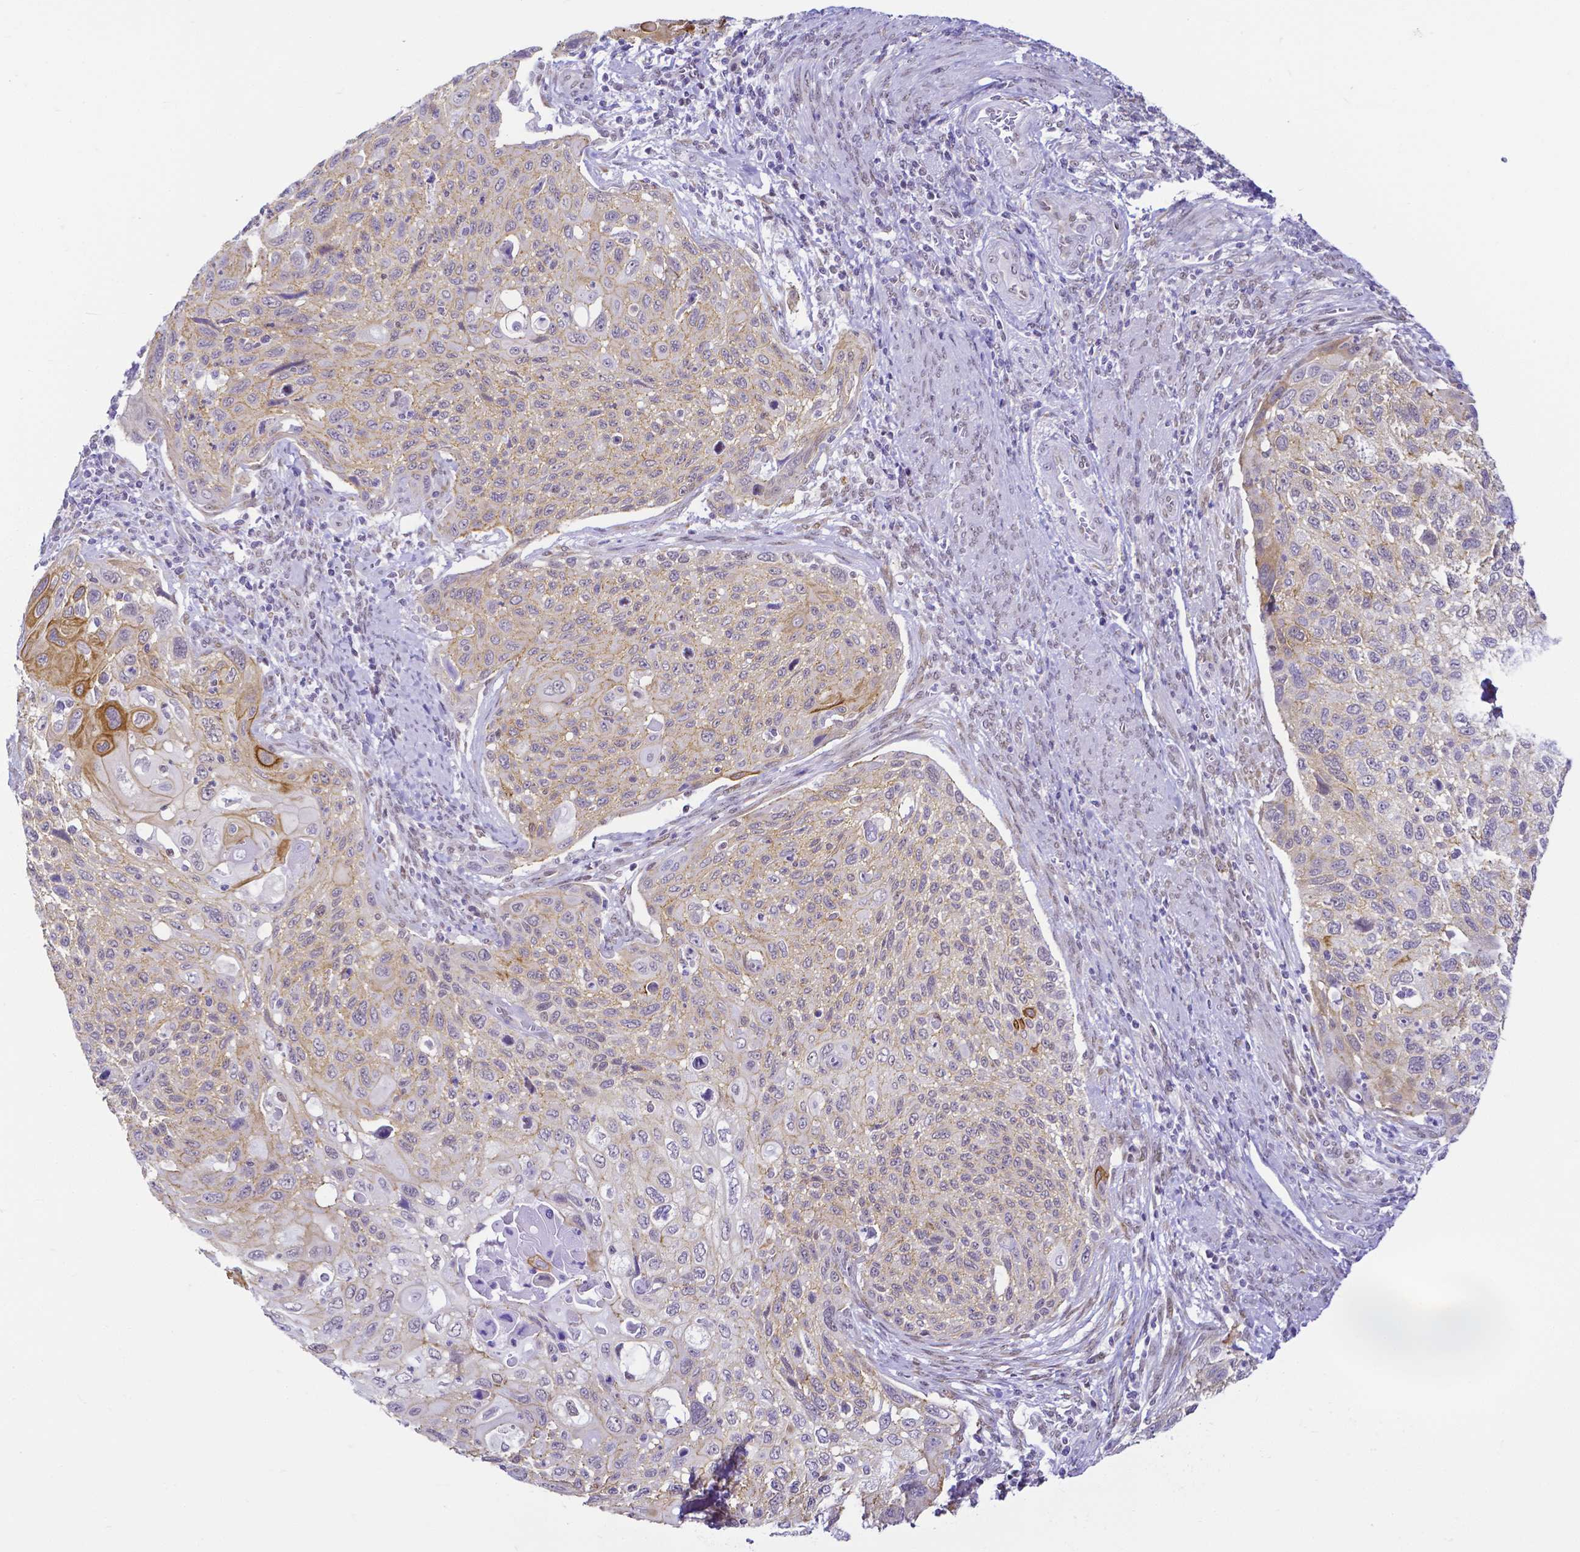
{"staining": {"intensity": "moderate", "quantity": "25%-75%", "location": "cytoplasmic/membranous"}, "tissue": "cervical cancer", "cell_type": "Tumor cells", "image_type": "cancer", "snomed": [{"axis": "morphology", "description": "Squamous cell carcinoma, NOS"}, {"axis": "topography", "description": "Cervix"}], "caption": "Protein expression analysis of squamous cell carcinoma (cervical) demonstrates moderate cytoplasmic/membranous staining in about 25%-75% of tumor cells.", "gene": "FAM83G", "patient": {"sex": "female", "age": 70}}